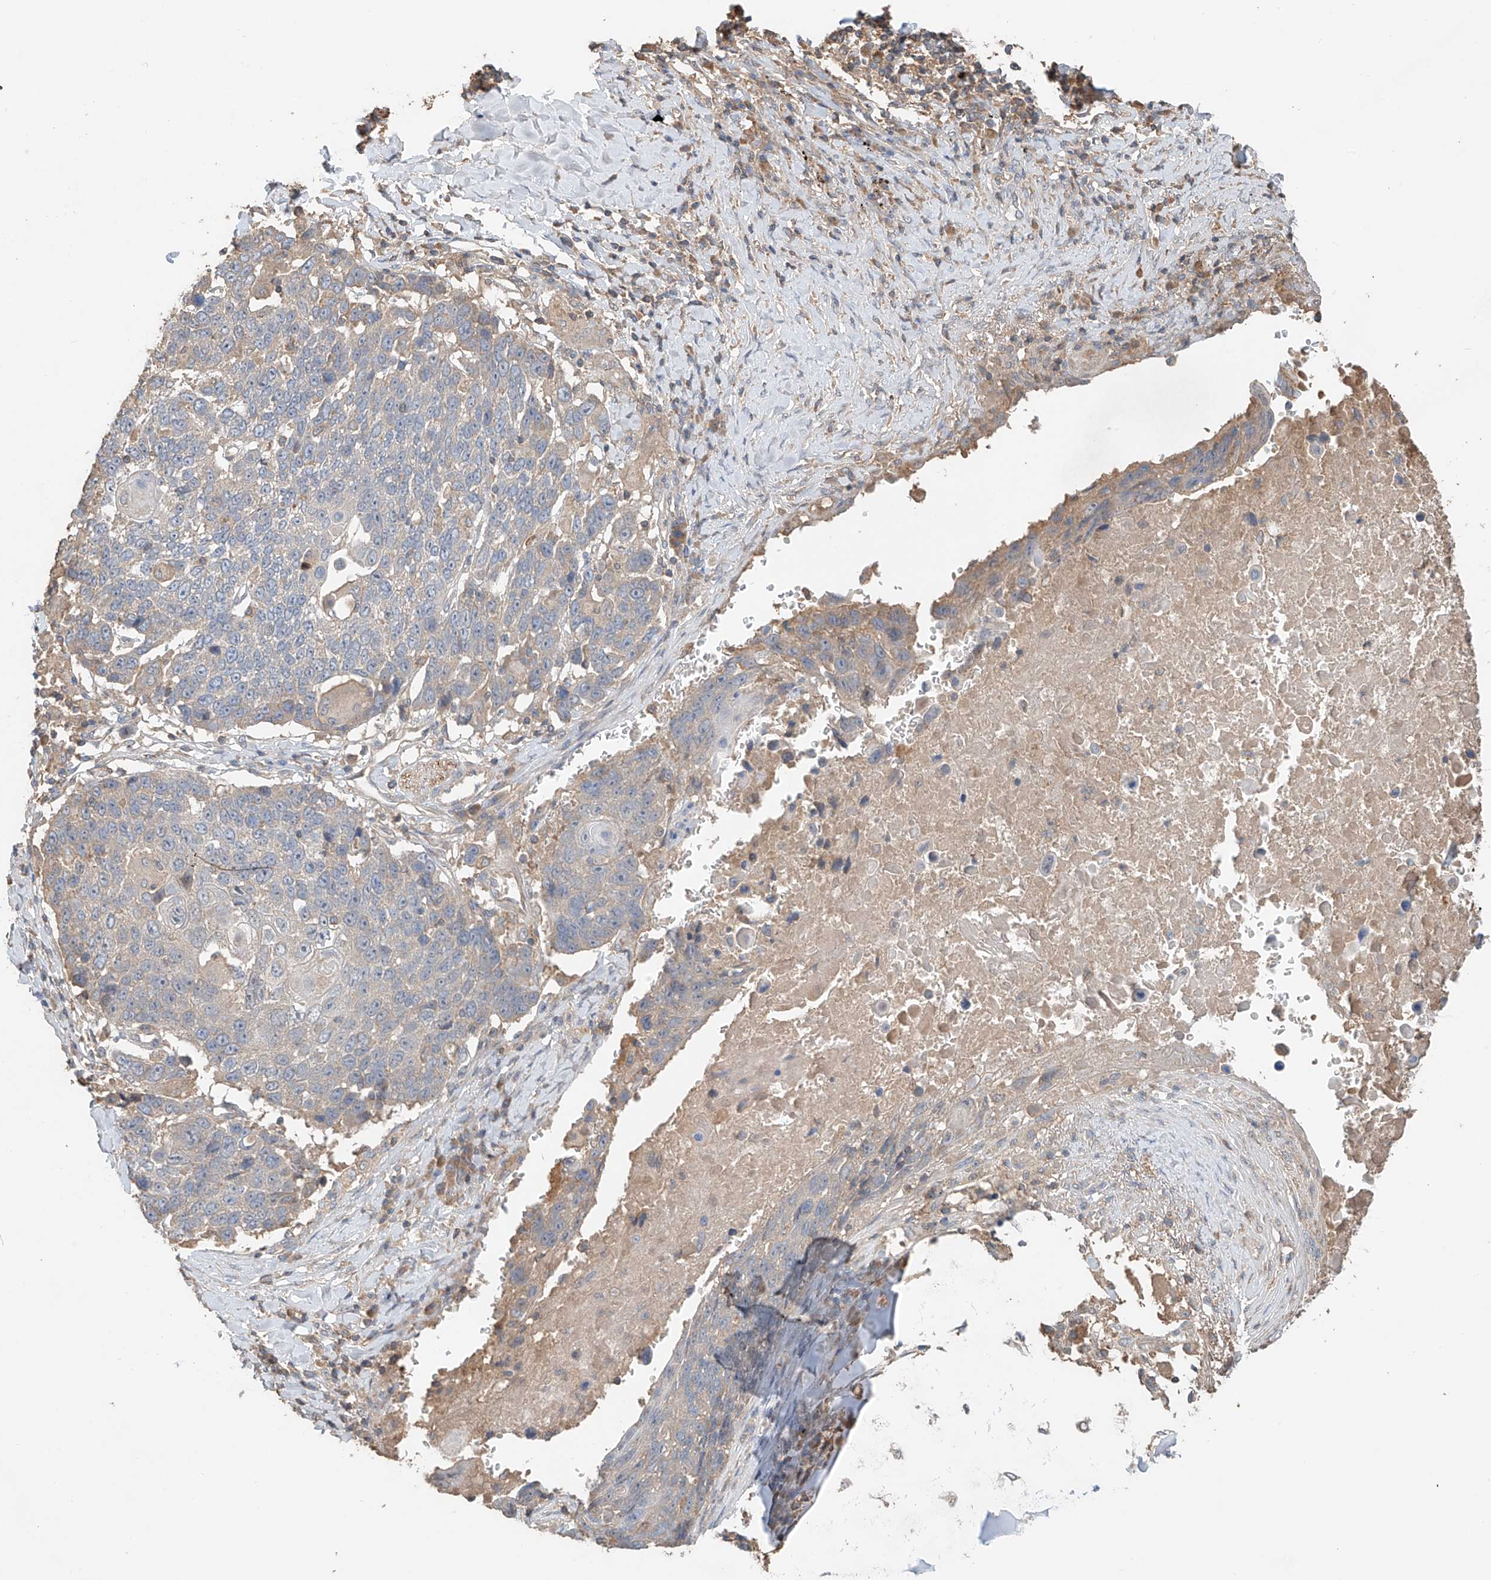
{"staining": {"intensity": "weak", "quantity": "<25%", "location": "cytoplasmic/membranous"}, "tissue": "lung cancer", "cell_type": "Tumor cells", "image_type": "cancer", "snomed": [{"axis": "morphology", "description": "Squamous cell carcinoma, NOS"}, {"axis": "topography", "description": "Lung"}], "caption": "Tumor cells show no significant protein staining in lung cancer. (Stains: DAB immunohistochemistry with hematoxylin counter stain, Microscopy: brightfield microscopy at high magnification).", "gene": "GNB1L", "patient": {"sex": "male", "age": 66}}